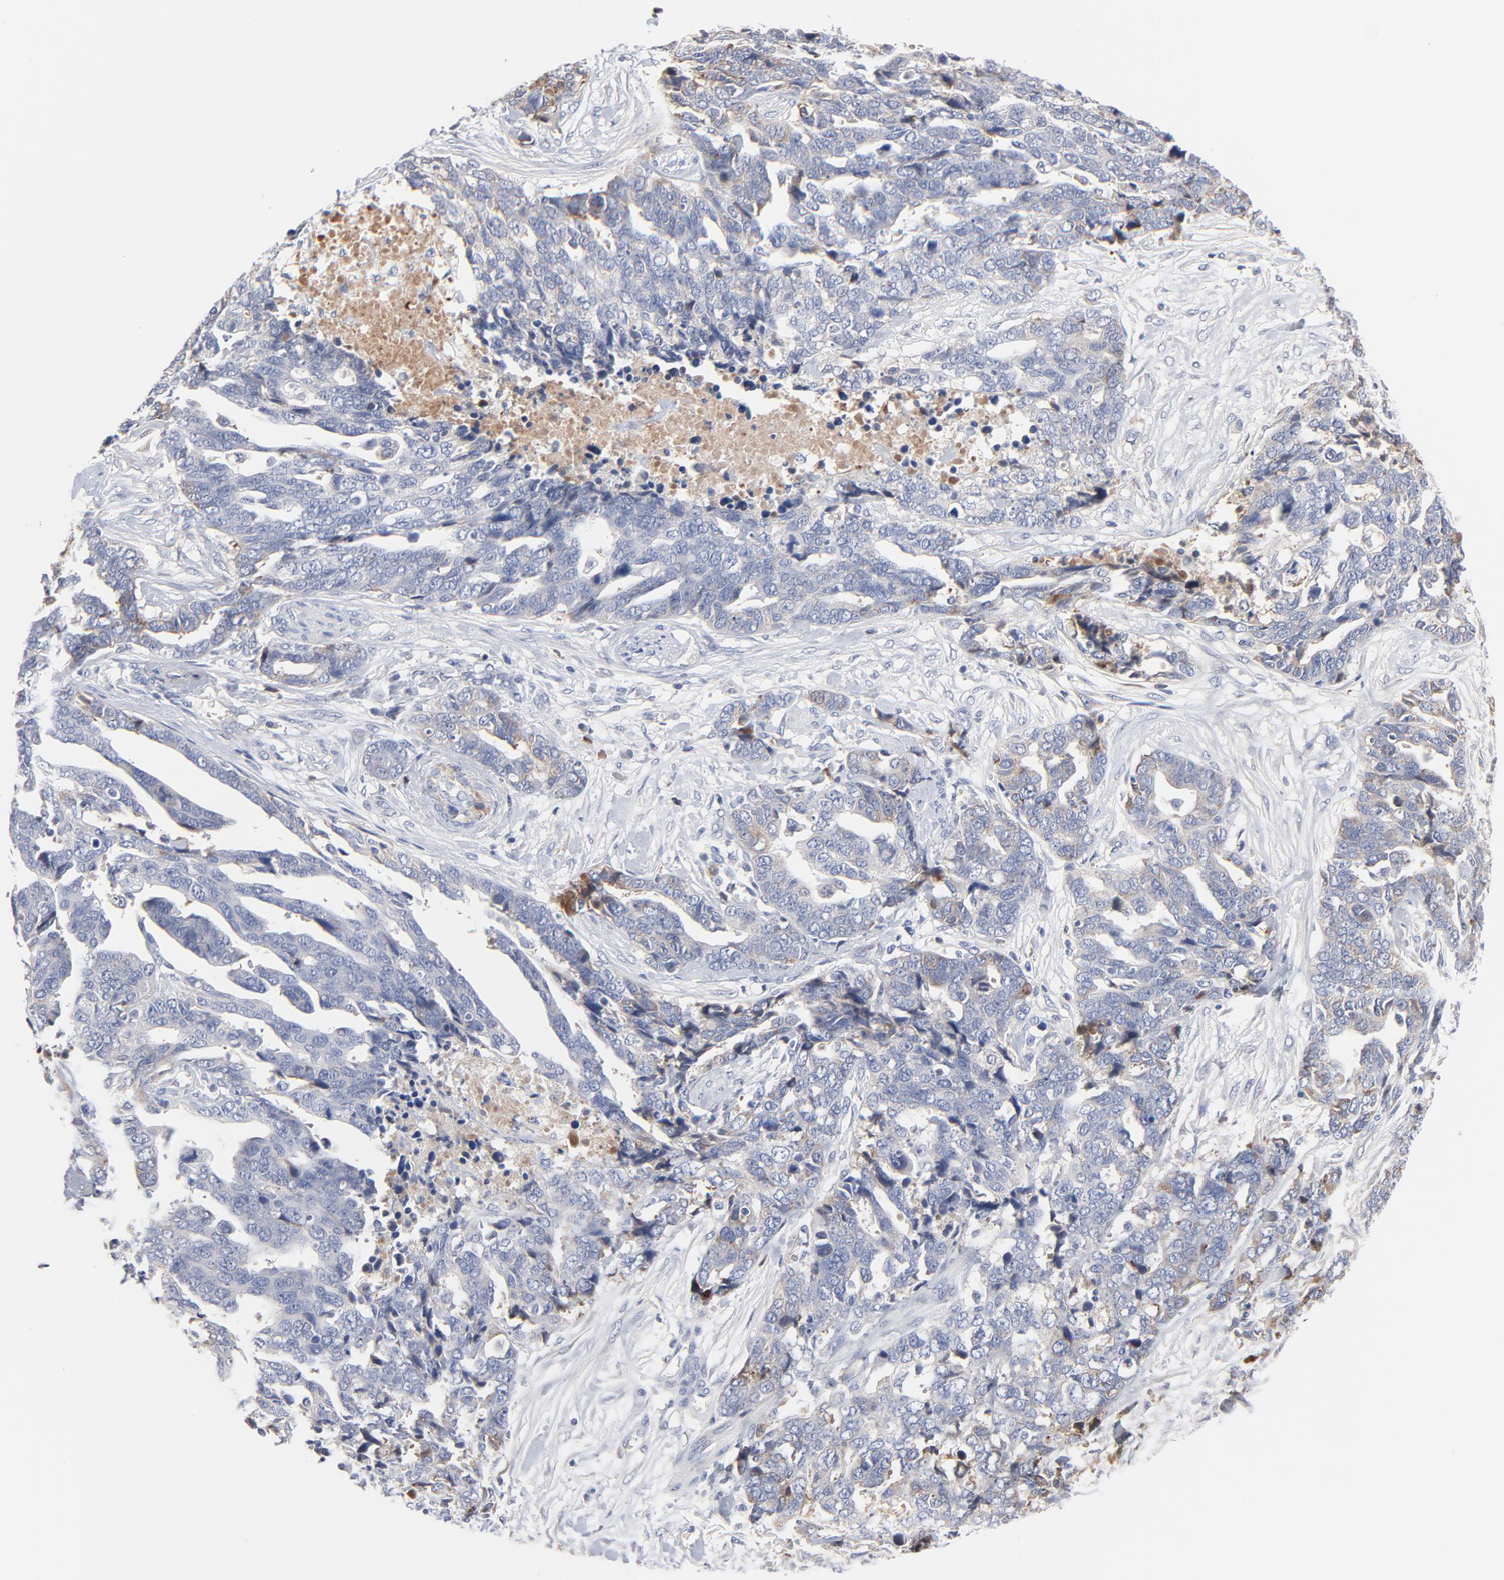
{"staining": {"intensity": "negative", "quantity": "none", "location": "none"}, "tissue": "ovarian cancer", "cell_type": "Tumor cells", "image_type": "cancer", "snomed": [{"axis": "morphology", "description": "Normal tissue, NOS"}, {"axis": "morphology", "description": "Cystadenocarcinoma, serous, NOS"}, {"axis": "topography", "description": "Fallopian tube"}, {"axis": "topography", "description": "Ovary"}], "caption": "Serous cystadenocarcinoma (ovarian) stained for a protein using IHC reveals no staining tumor cells.", "gene": "SERPINA4", "patient": {"sex": "female", "age": 56}}